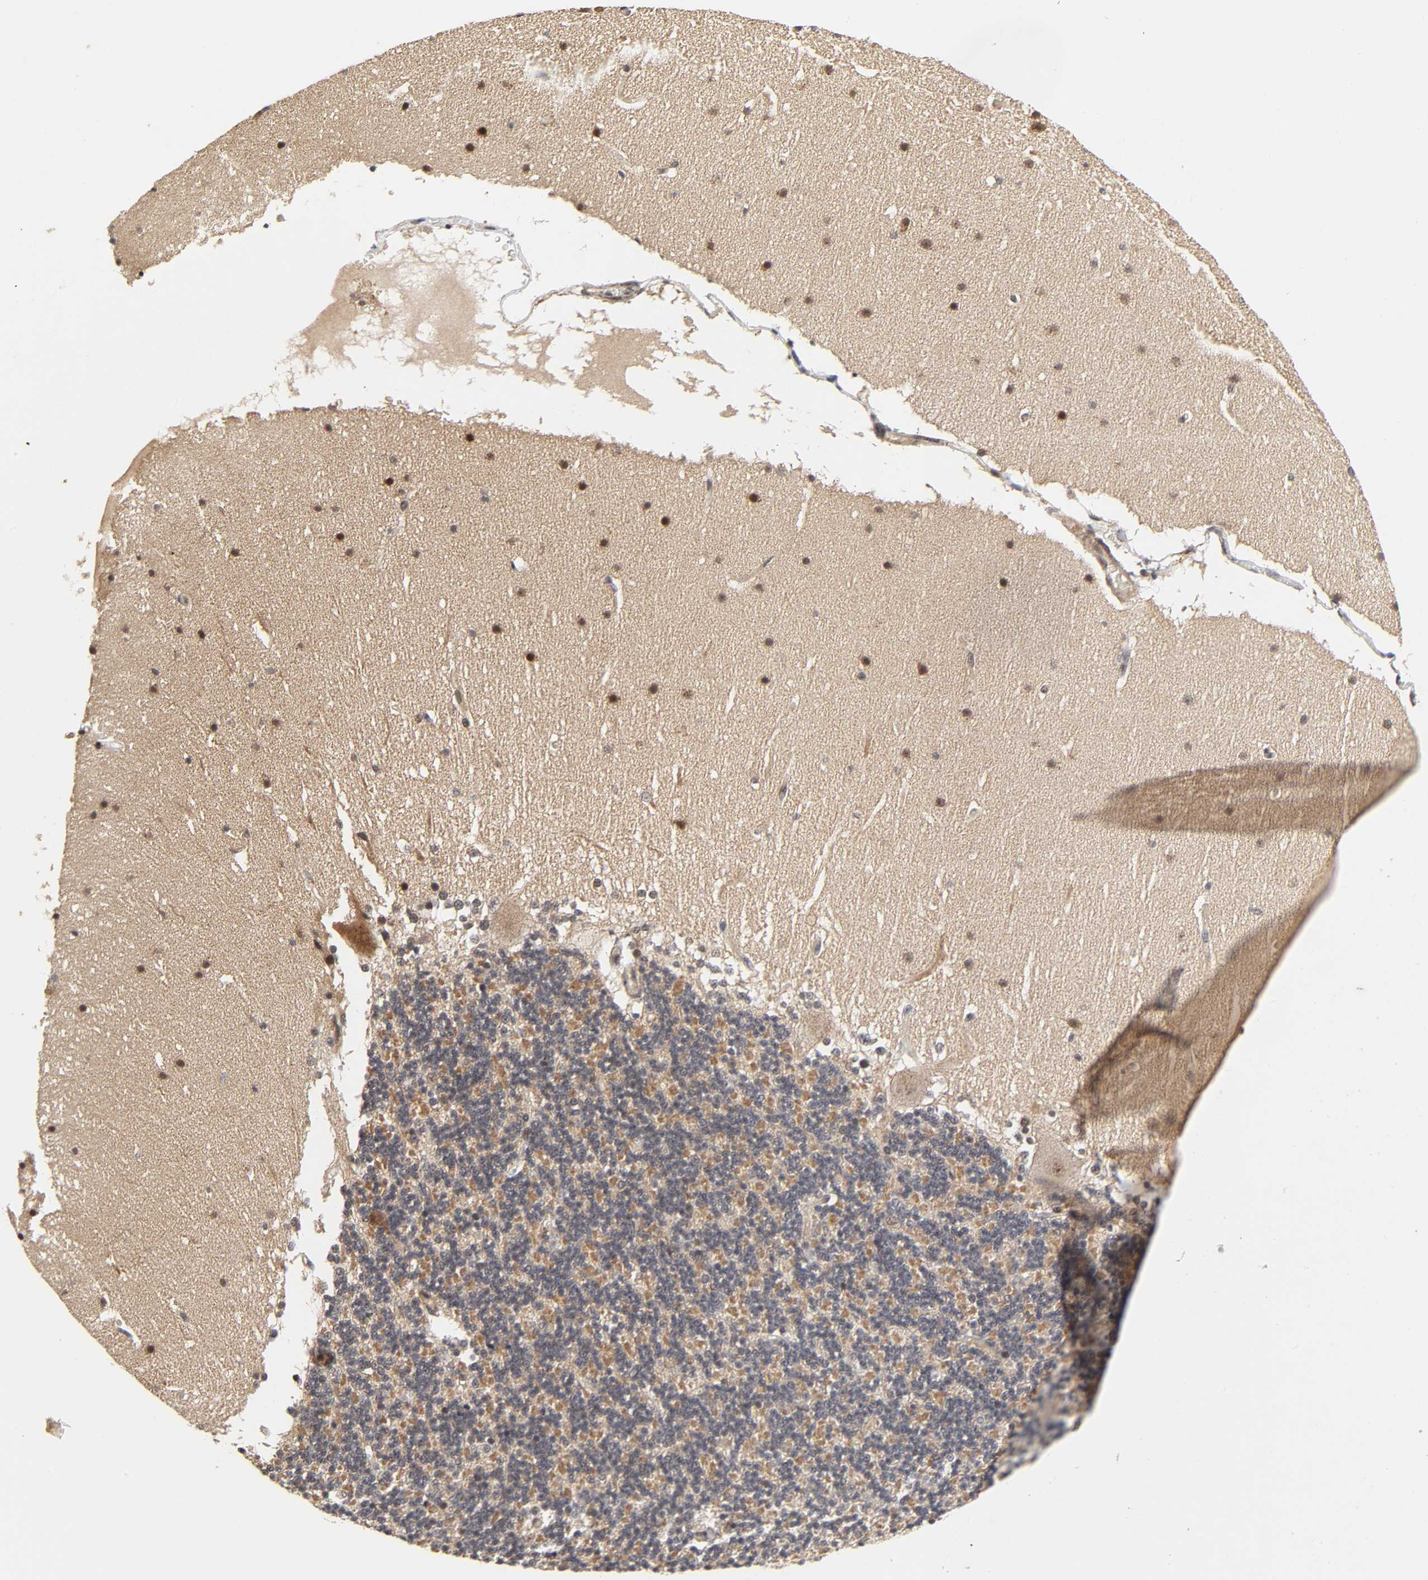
{"staining": {"intensity": "negative", "quantity": "none", "location": "none"}, "tissue": "cerebellum", "cell_type": "Cells in granular layer", "image_type": "normal", "snomed": [{"axis": "morphology", "description": "Normal tissue, NOS"}, {"axis": "topography", "description": "Cerebellum"}], "caption": "Protein analysis of normal cerebellum shows no significant staining in cells in granular layer. (DAB (3,3'-diaminobenzidine) immunohistochemistry visualized using brightfield microscopy, high magnification).", "gene": "ZKSCAN8", "patient": {"sex": "female", "age": 19}}